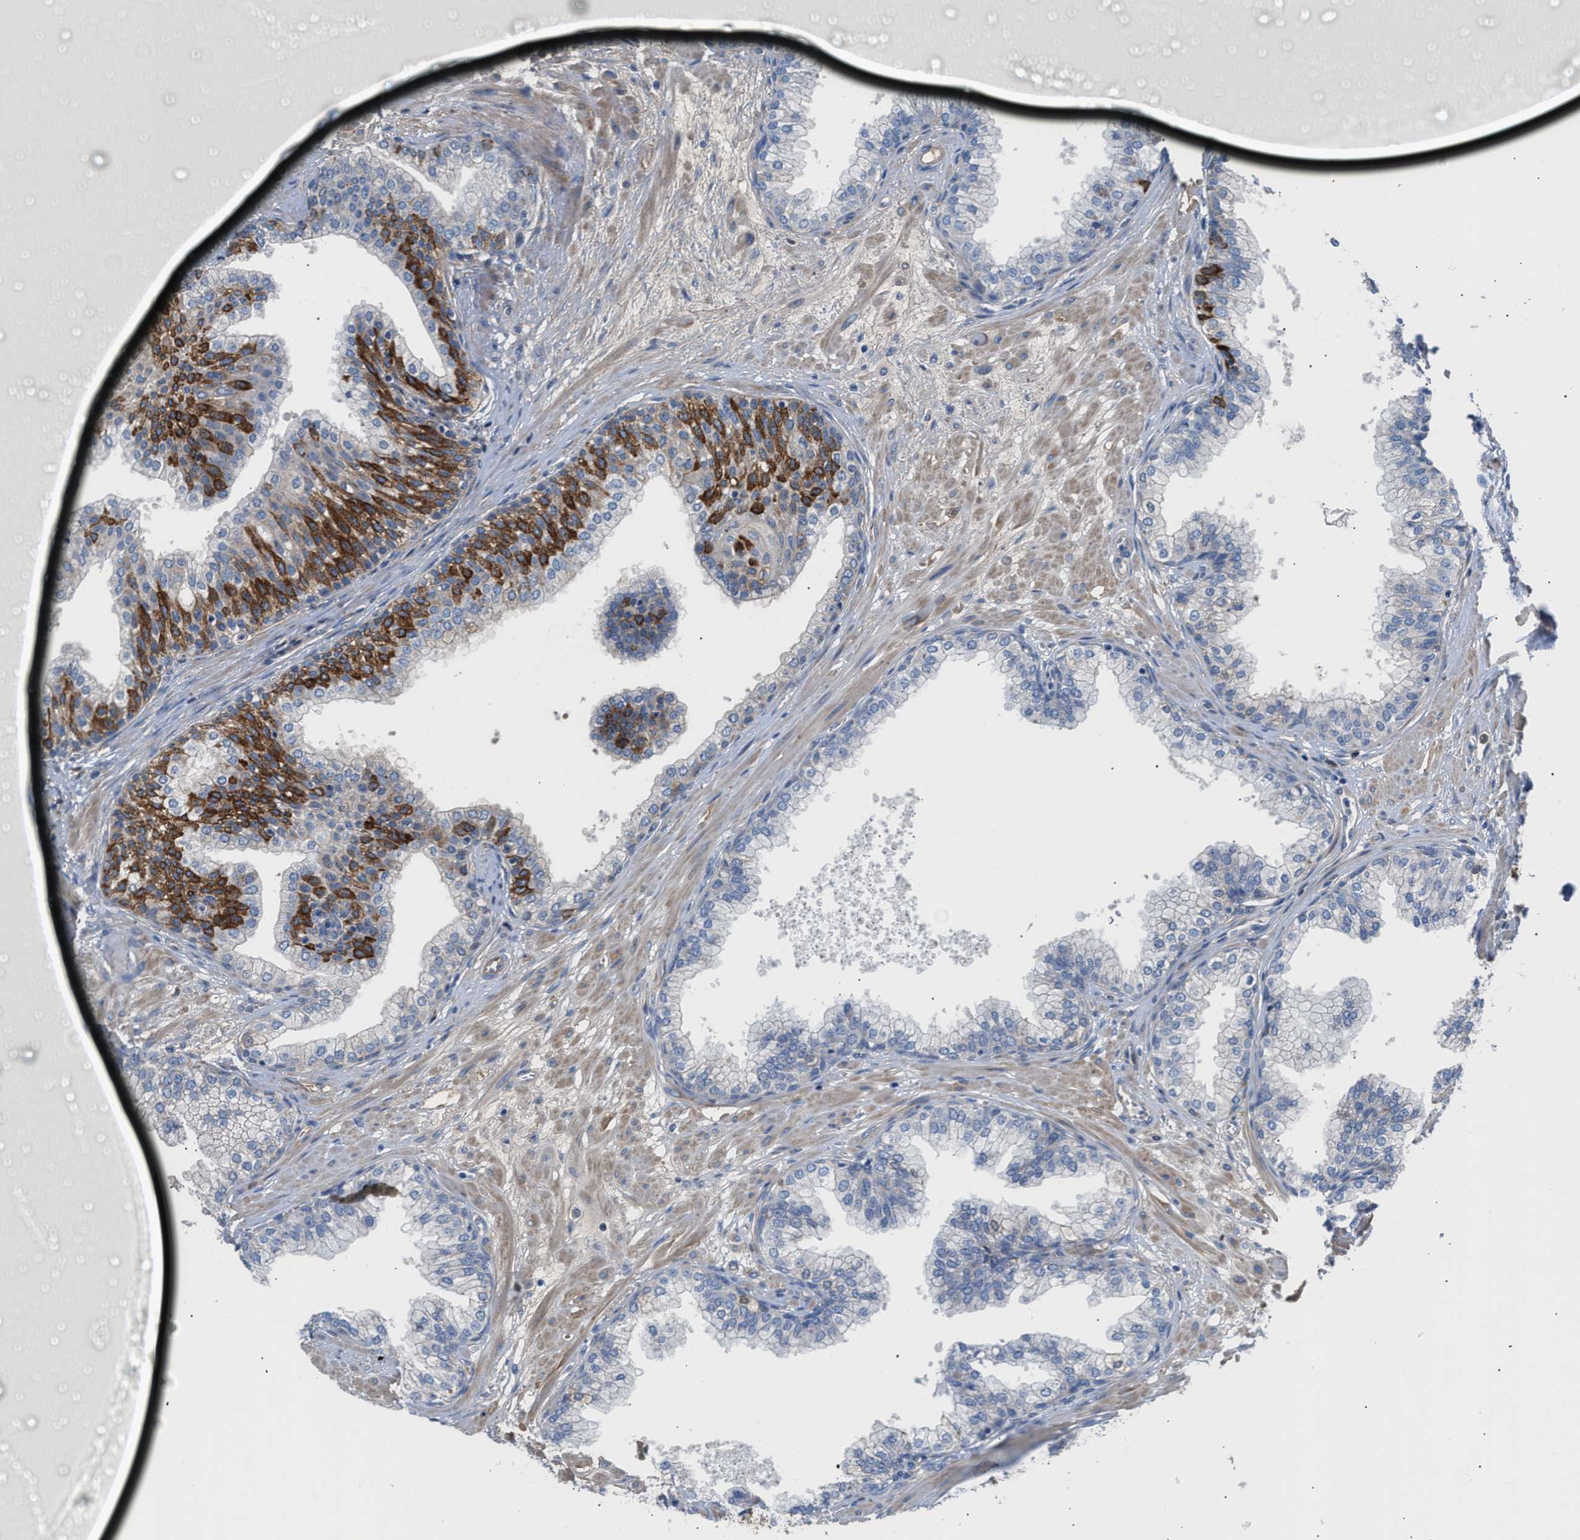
{"staining": {"intensity": "strong", "quantity": "<25%", "location": "cytoplasmic/membranous"}, "tissue": "prostate", "cell_type": "Glandular cells", "image_type": "normal", "snomed": [{"axis": "morphology", "description": "Normal tissue, NOS"}, {"axis": "morphology", "description": "Urothelial carcinoma, Low grade"}, {"axis": "topography", "description": "Urinary bladder"}, {"axis": "topography", "description": "Prostate"}], "caption": "Immunohistochemical staining of normal human prostate reveals medium levels of strong cytoplasmic/membranous expression in about <25% of glandular cells. The protein is shown in brown color, while the nuclei are stained blue.", "gene": "TFPI", "patient": {"sex": "male", "age": 60}}